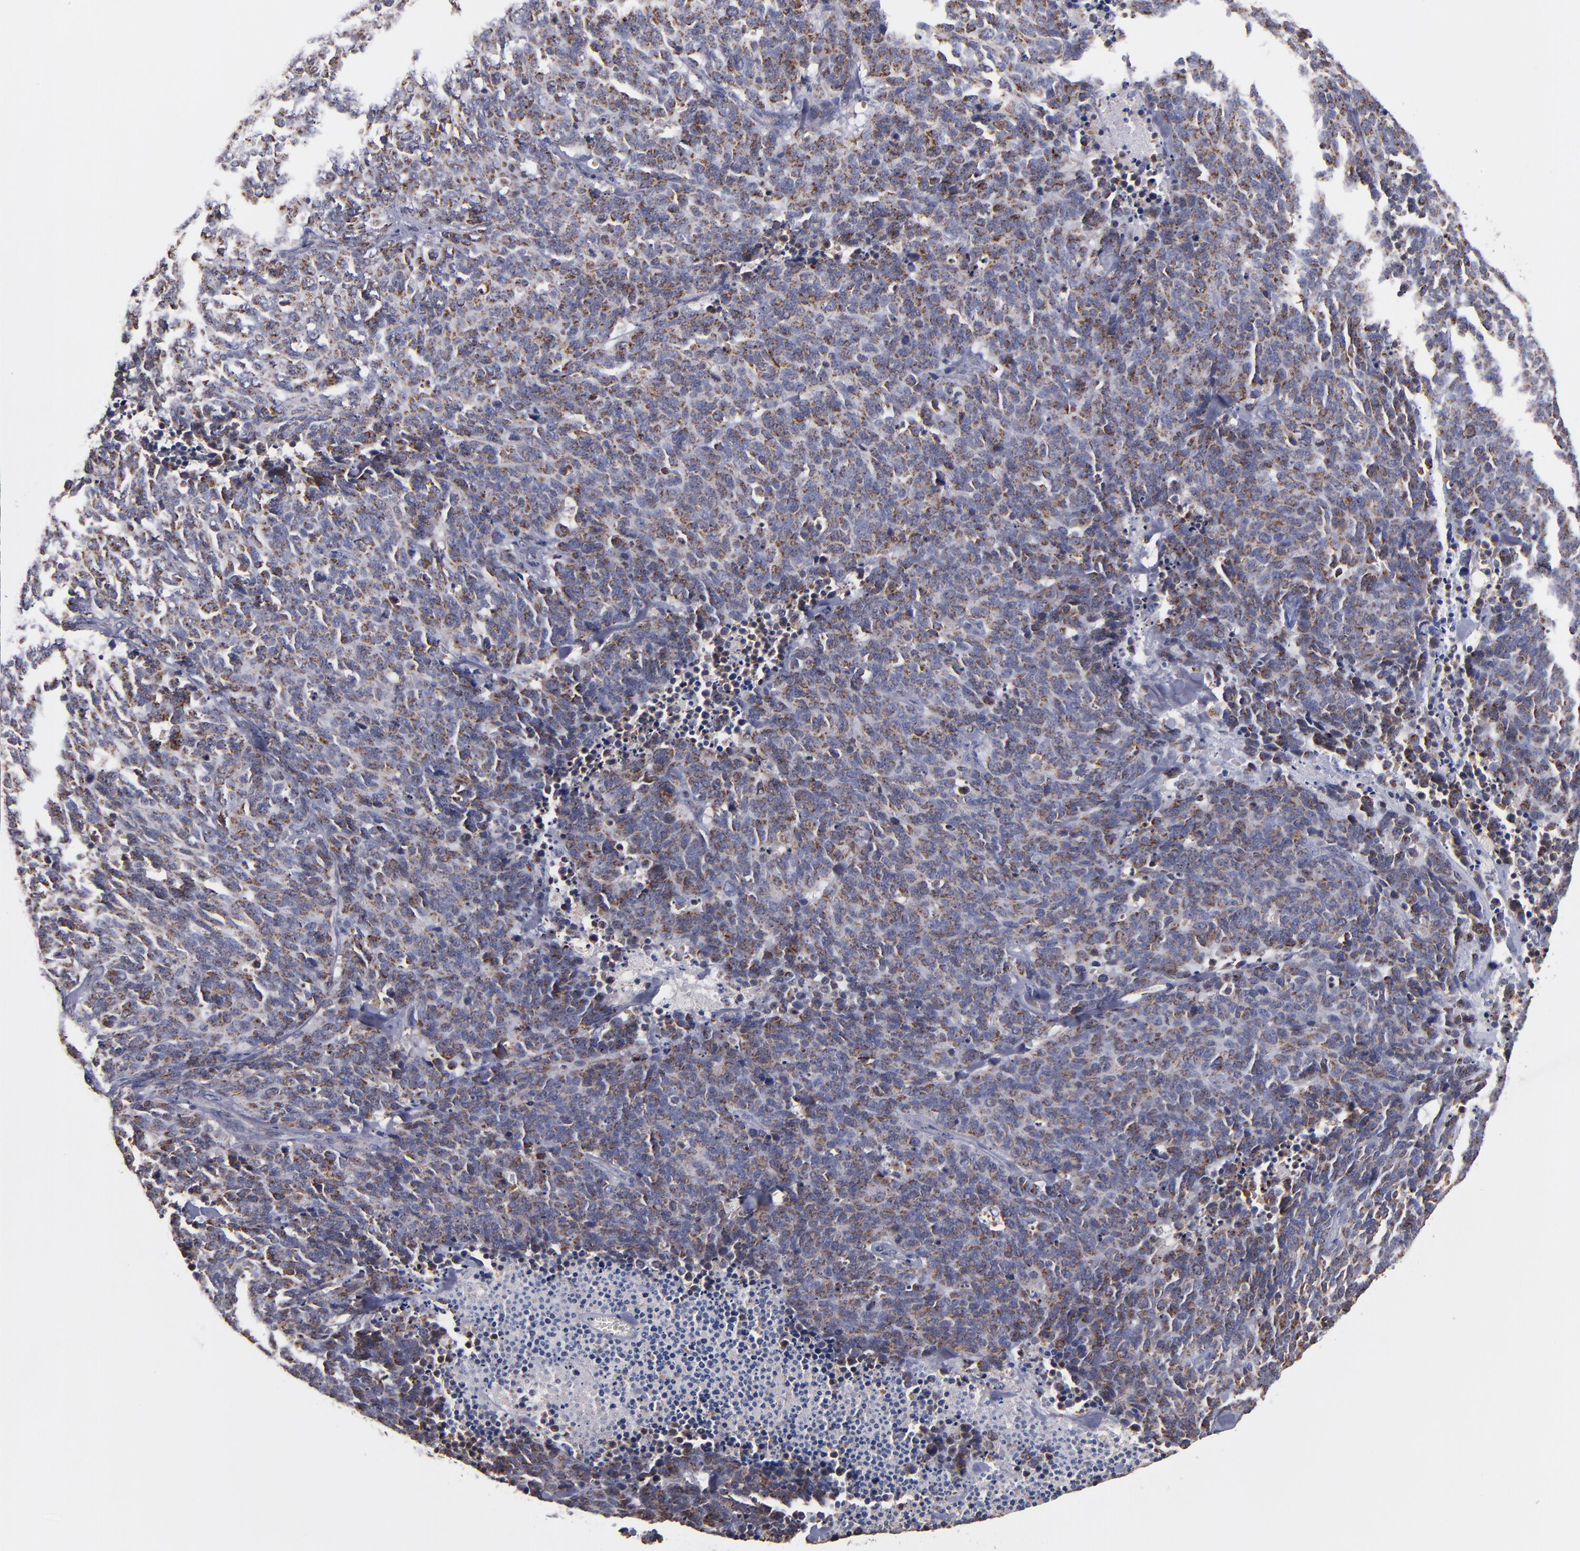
{"staining": {"intensity": "moderate", "quantity": ">75%", "location": "cytoplasmic/membranous"}, "tissue": "lung cancer", "cell_type": "Tumor cells", "image_type": "cancer", "snomed": [{"axis": "morphology", "description": "Neoplasm, malignant, NOS"}, {"axis": "topography", "description": "Lung"}], "caption": "Lung cancer (neoplasm (malignant)) stained for a protein (brown) displays moderate cytoplasmic/membranous positive positivity in approximately >75% of tumor cells.", "gene": "DIABLO", "patient": {"sex": "female", "age": 58}}